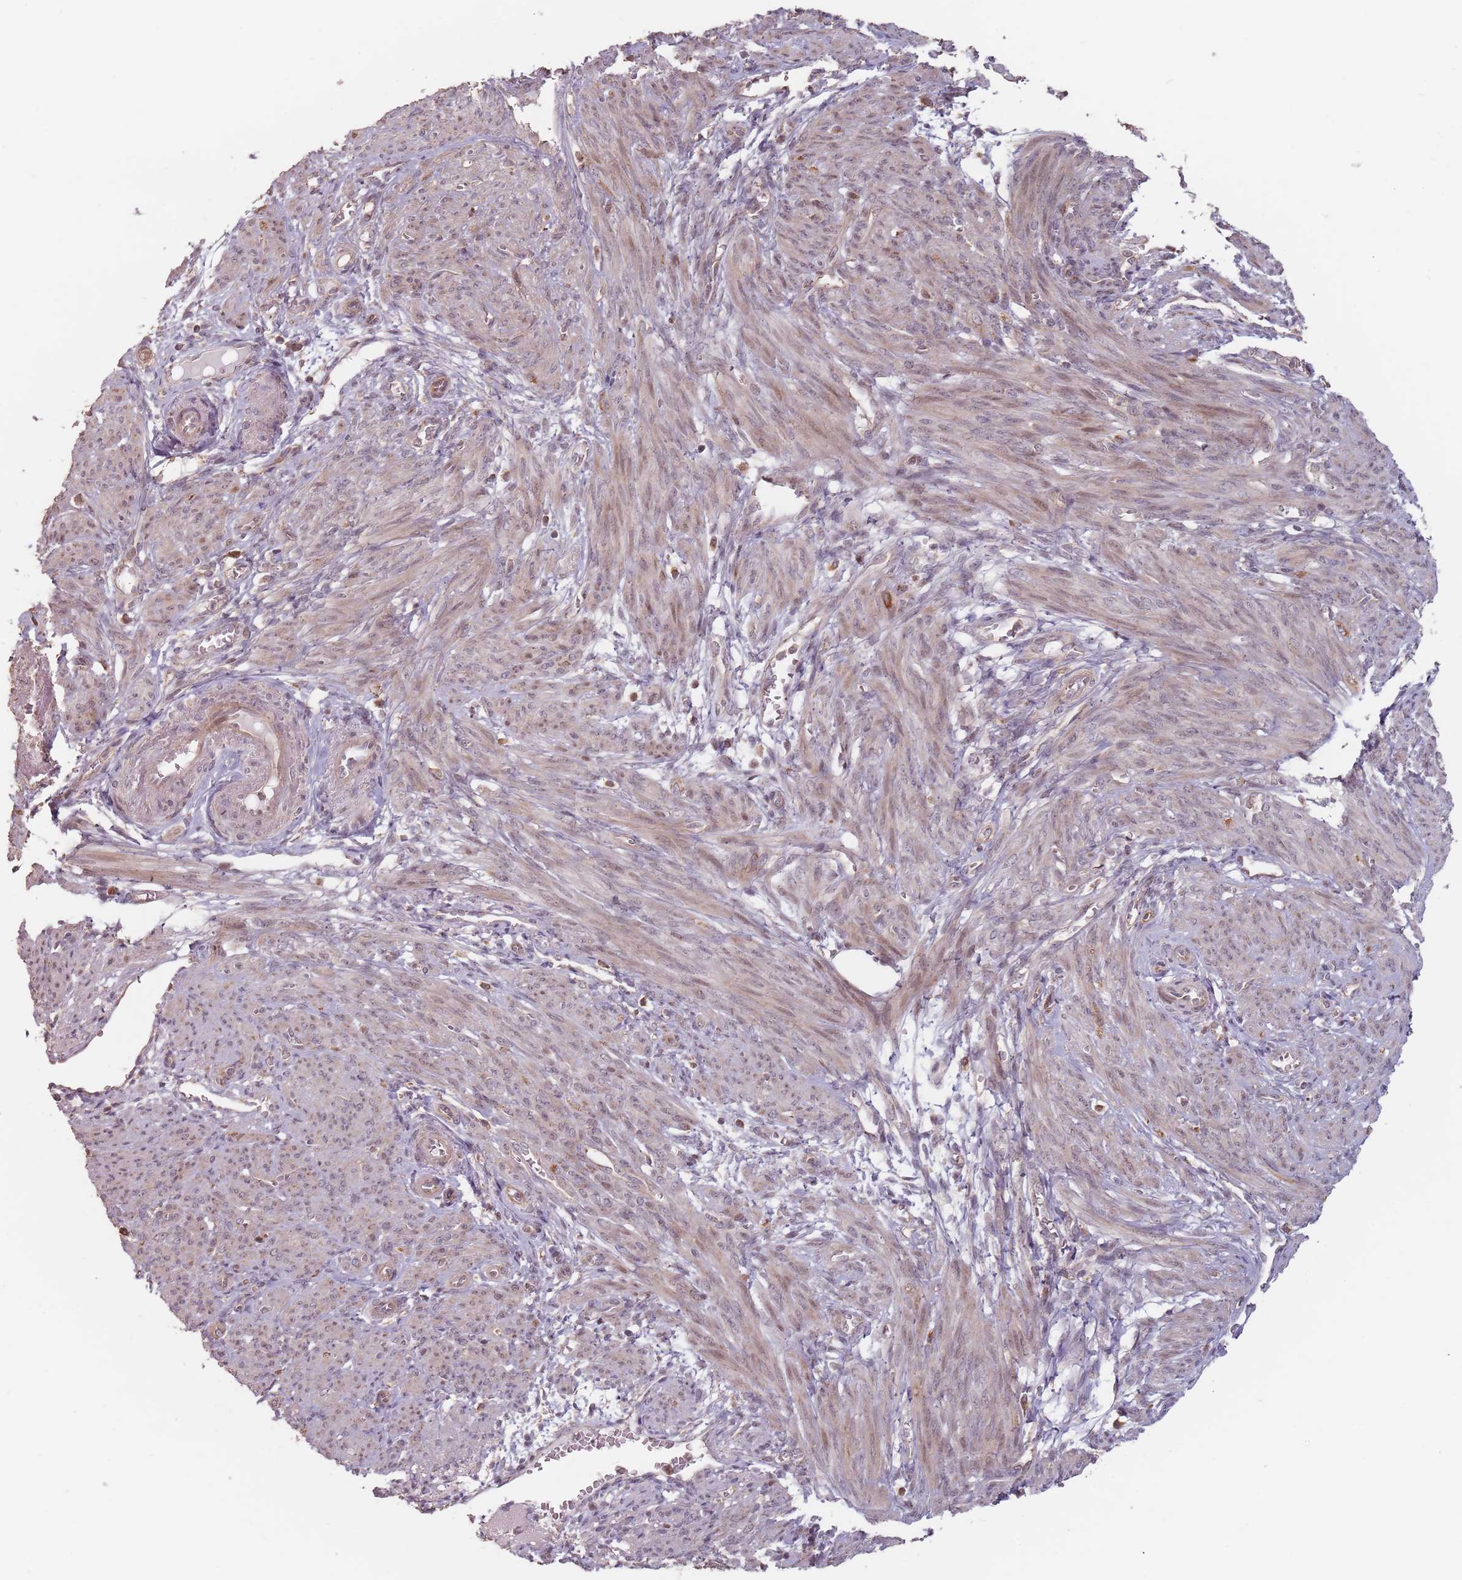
{"staining": {"intensity": "weak", "quantity": ">75%", "location": "cytoplasmic/membranous"}, "tissue": "smooth muscle", "cell_type": "Smooth muscle cells", "image_type": "normal", "snomed": [{"axis": "morphology", "description": "Normal tissue, NOS"}, {"axis": "topography", "description": "Smooth muscle"}], "caption": "The immunohistochemical stain labels weak cytoplasmic/membranous positivity in smooth muscle cells of unremarkable smooth muscle. (DAB = brown stain, brightfield microscopy at high magnification).", "gene": "VPS52", "patient": {"sex": "female", "age": 39}}